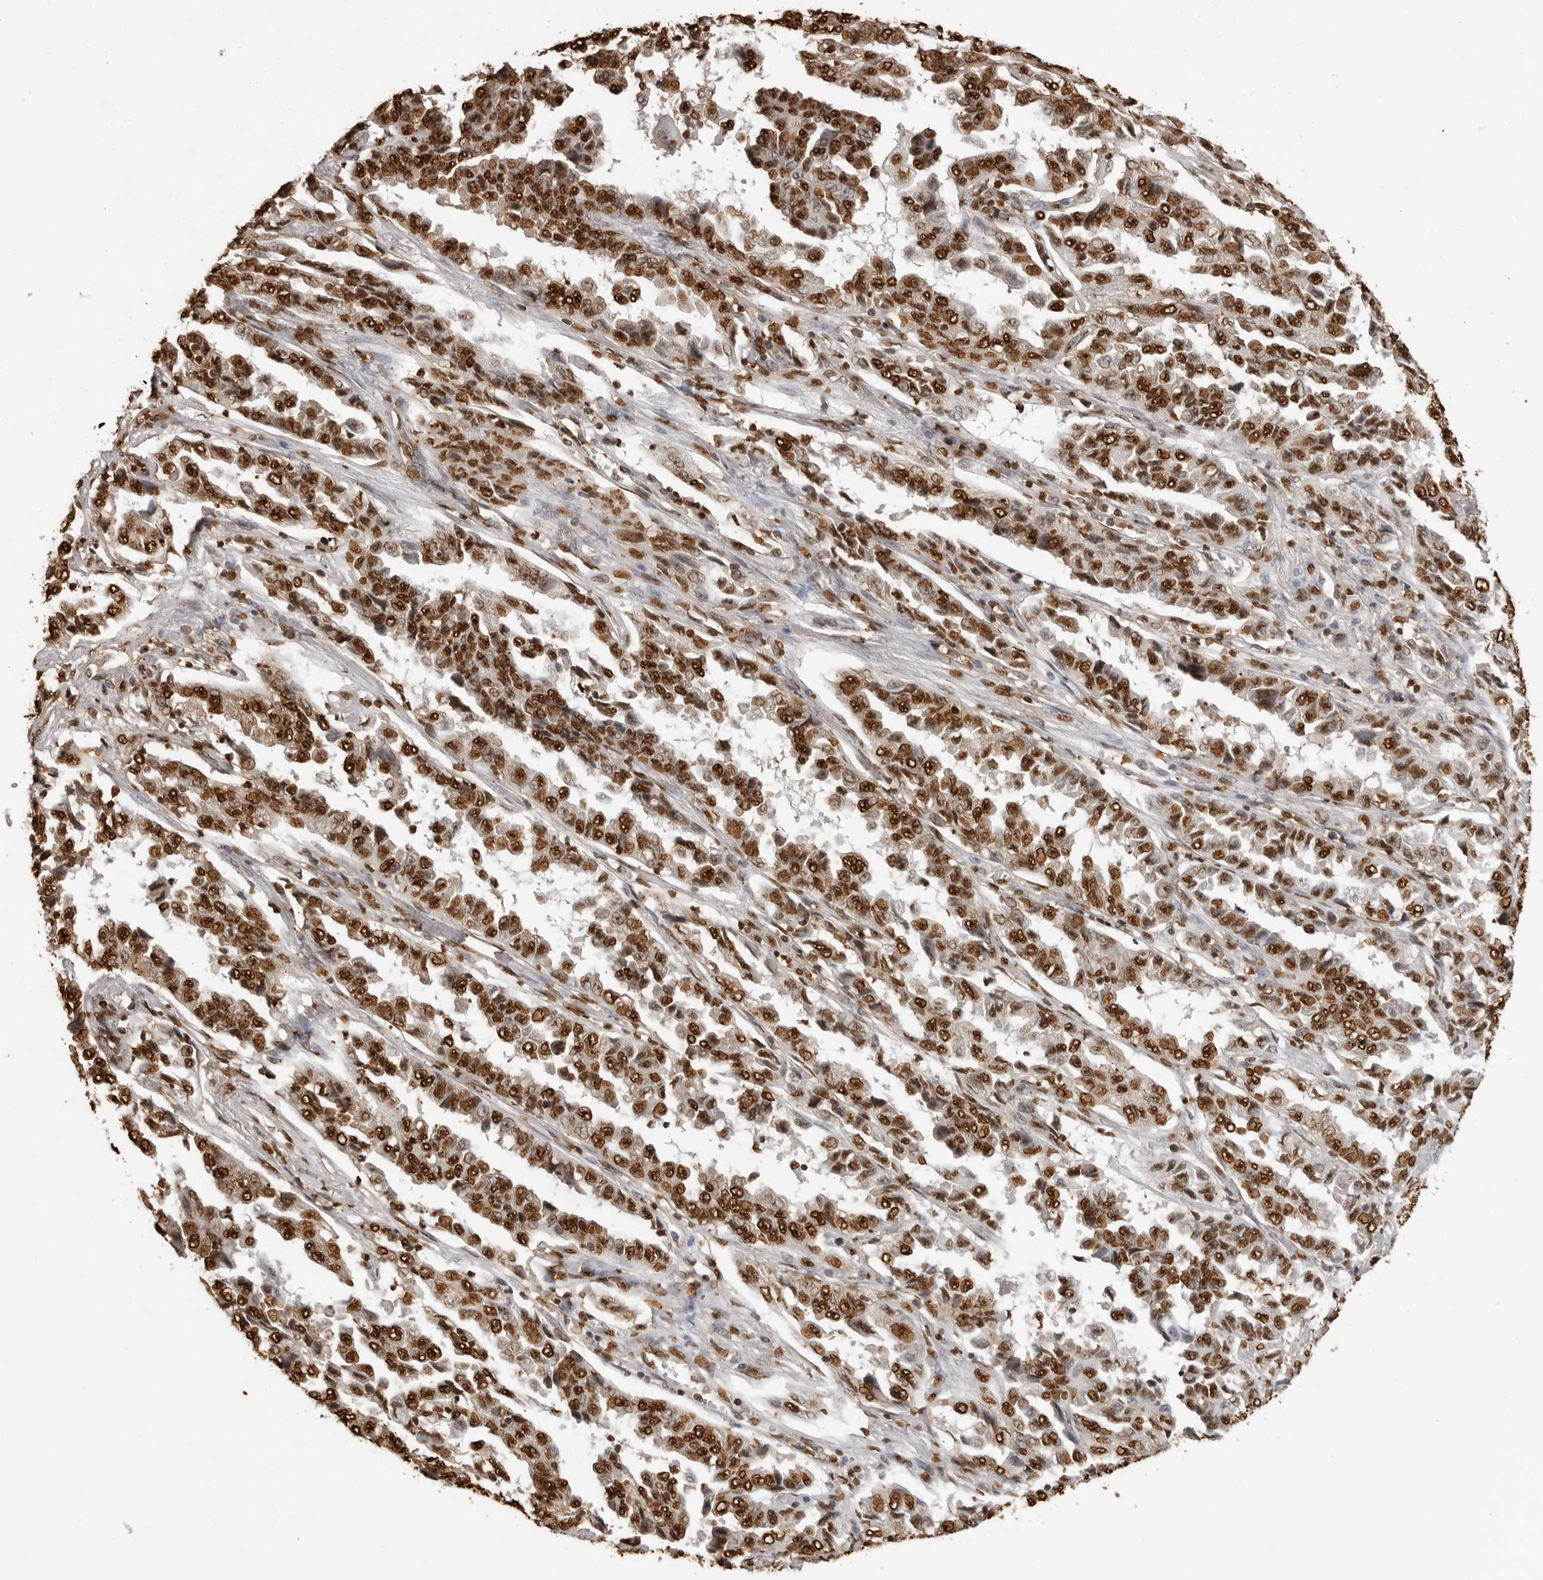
{"staining": {"intensity": "strong", "quantity": ">75%", "location": "nuclear"}, "tissue": "lung cancer", "cell_type": "Tumor cells", "image_type": "cancer", "snomed": [{"axis": "morphology", "description": "Adenocarcinoma, NOS"}, {"axis": "topography", "description": "Lung"}], "caption": "Immunohistochemistry staining of lung cancer, which reveals high levels of strong nuclear positivity in approximately >75% of tumor cells indicating strong nuclear protein positivity. The staining was performed using DAB (3,3'-diaminobenzidine) (brown) for protein detection and nuclei were counterstained in hematoxylin (blue).", "gene": "ZFP91", "patient": {"sex": "female", "age": 51}}